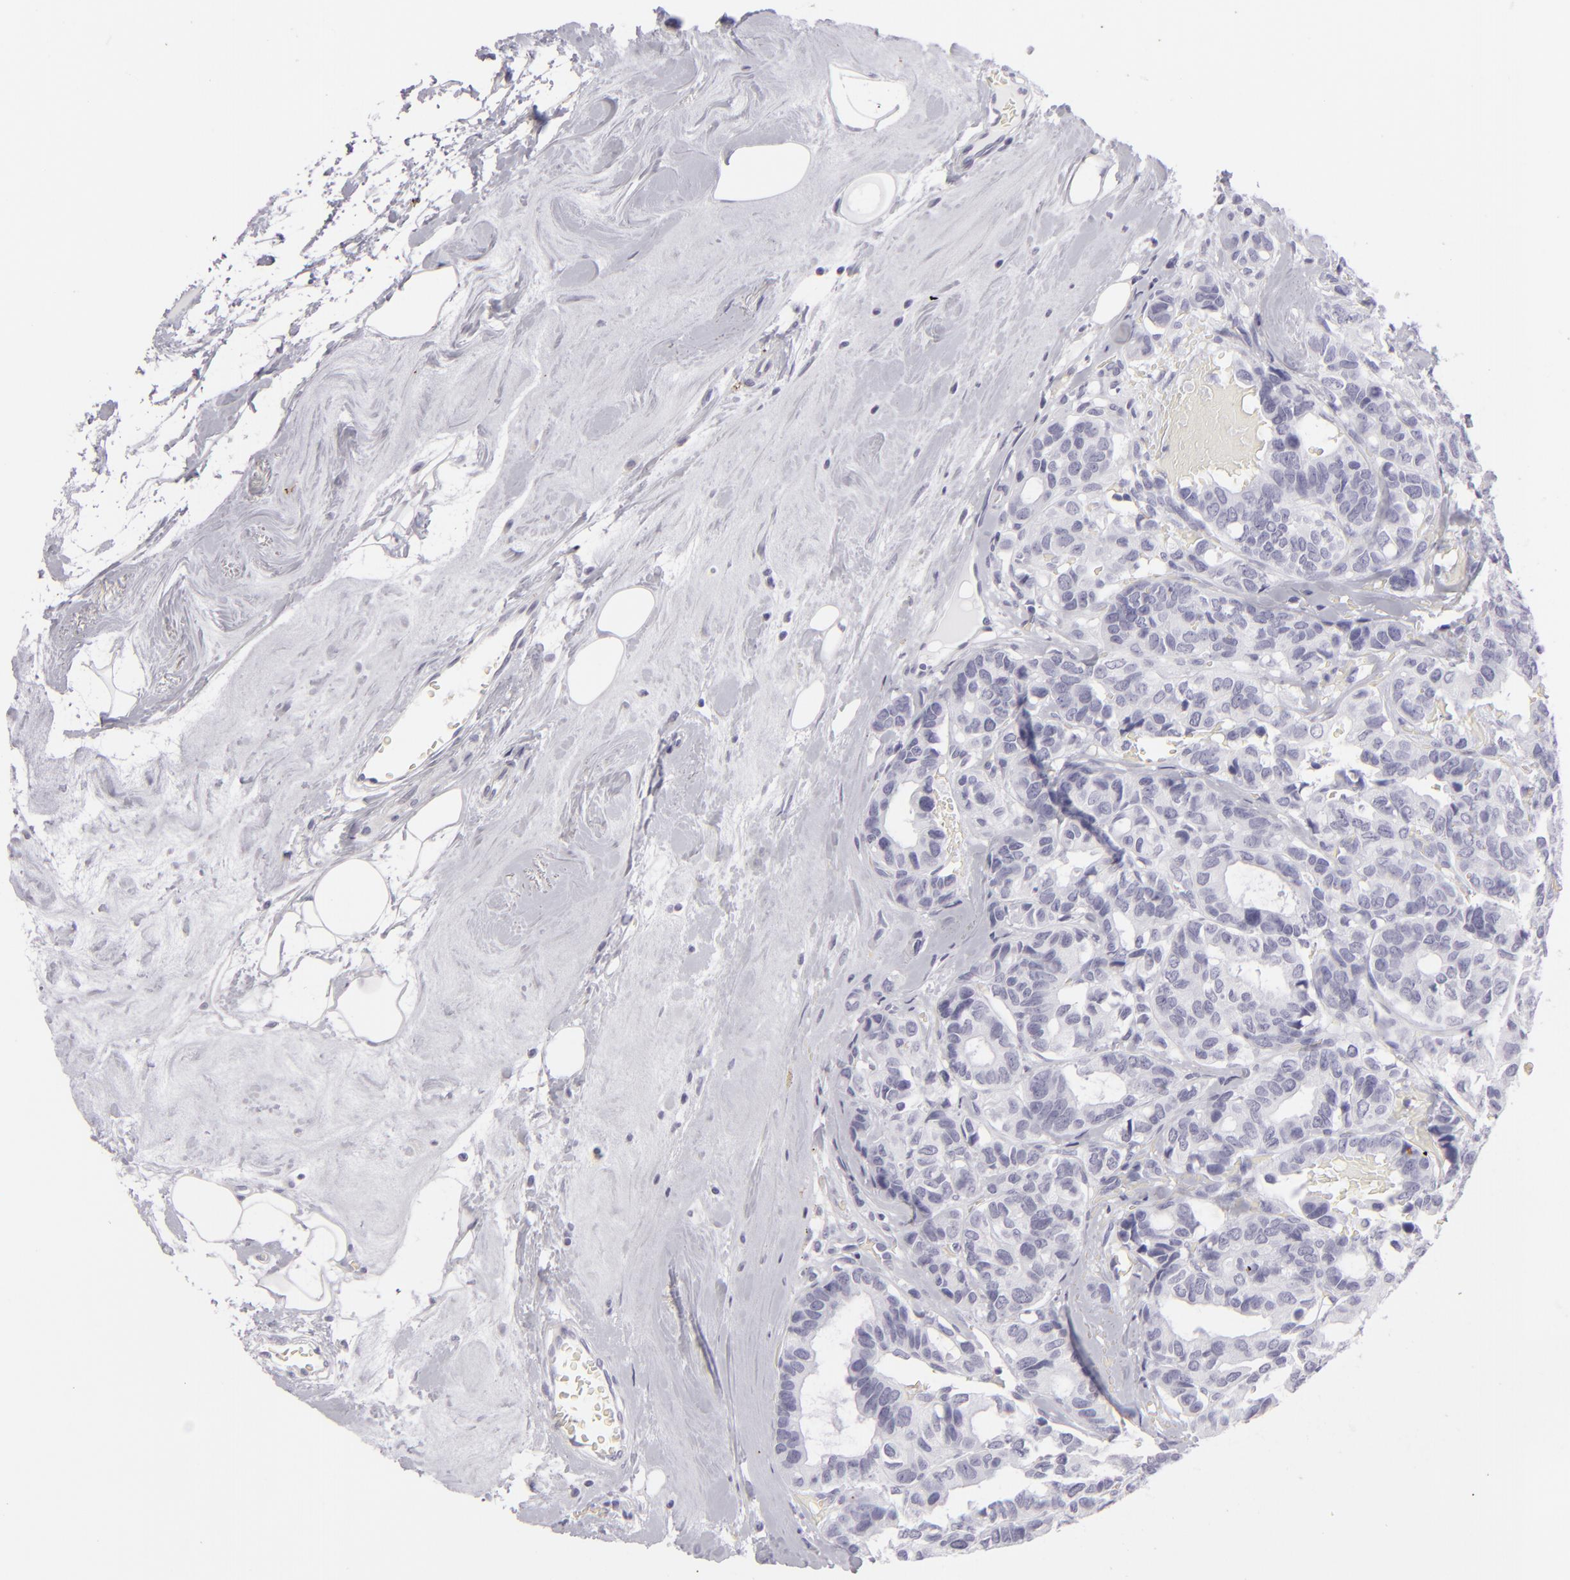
{"staining": {"intensity": "negative", "quantity": "none", "location": "none"}, "tissue": "breast cancer", "cell_type": "Tumor cells", "image_type": "cancer", "snomed": [{"axis": "morphology", "description": "Duct carcinoma"}, {"axis": "topography", "description": "Breast"}], "caption": "Tumor cells show no significant positivity in breast cancer.", "gene": "KRT1", "patient": {"sex": "female", "age": 69}}